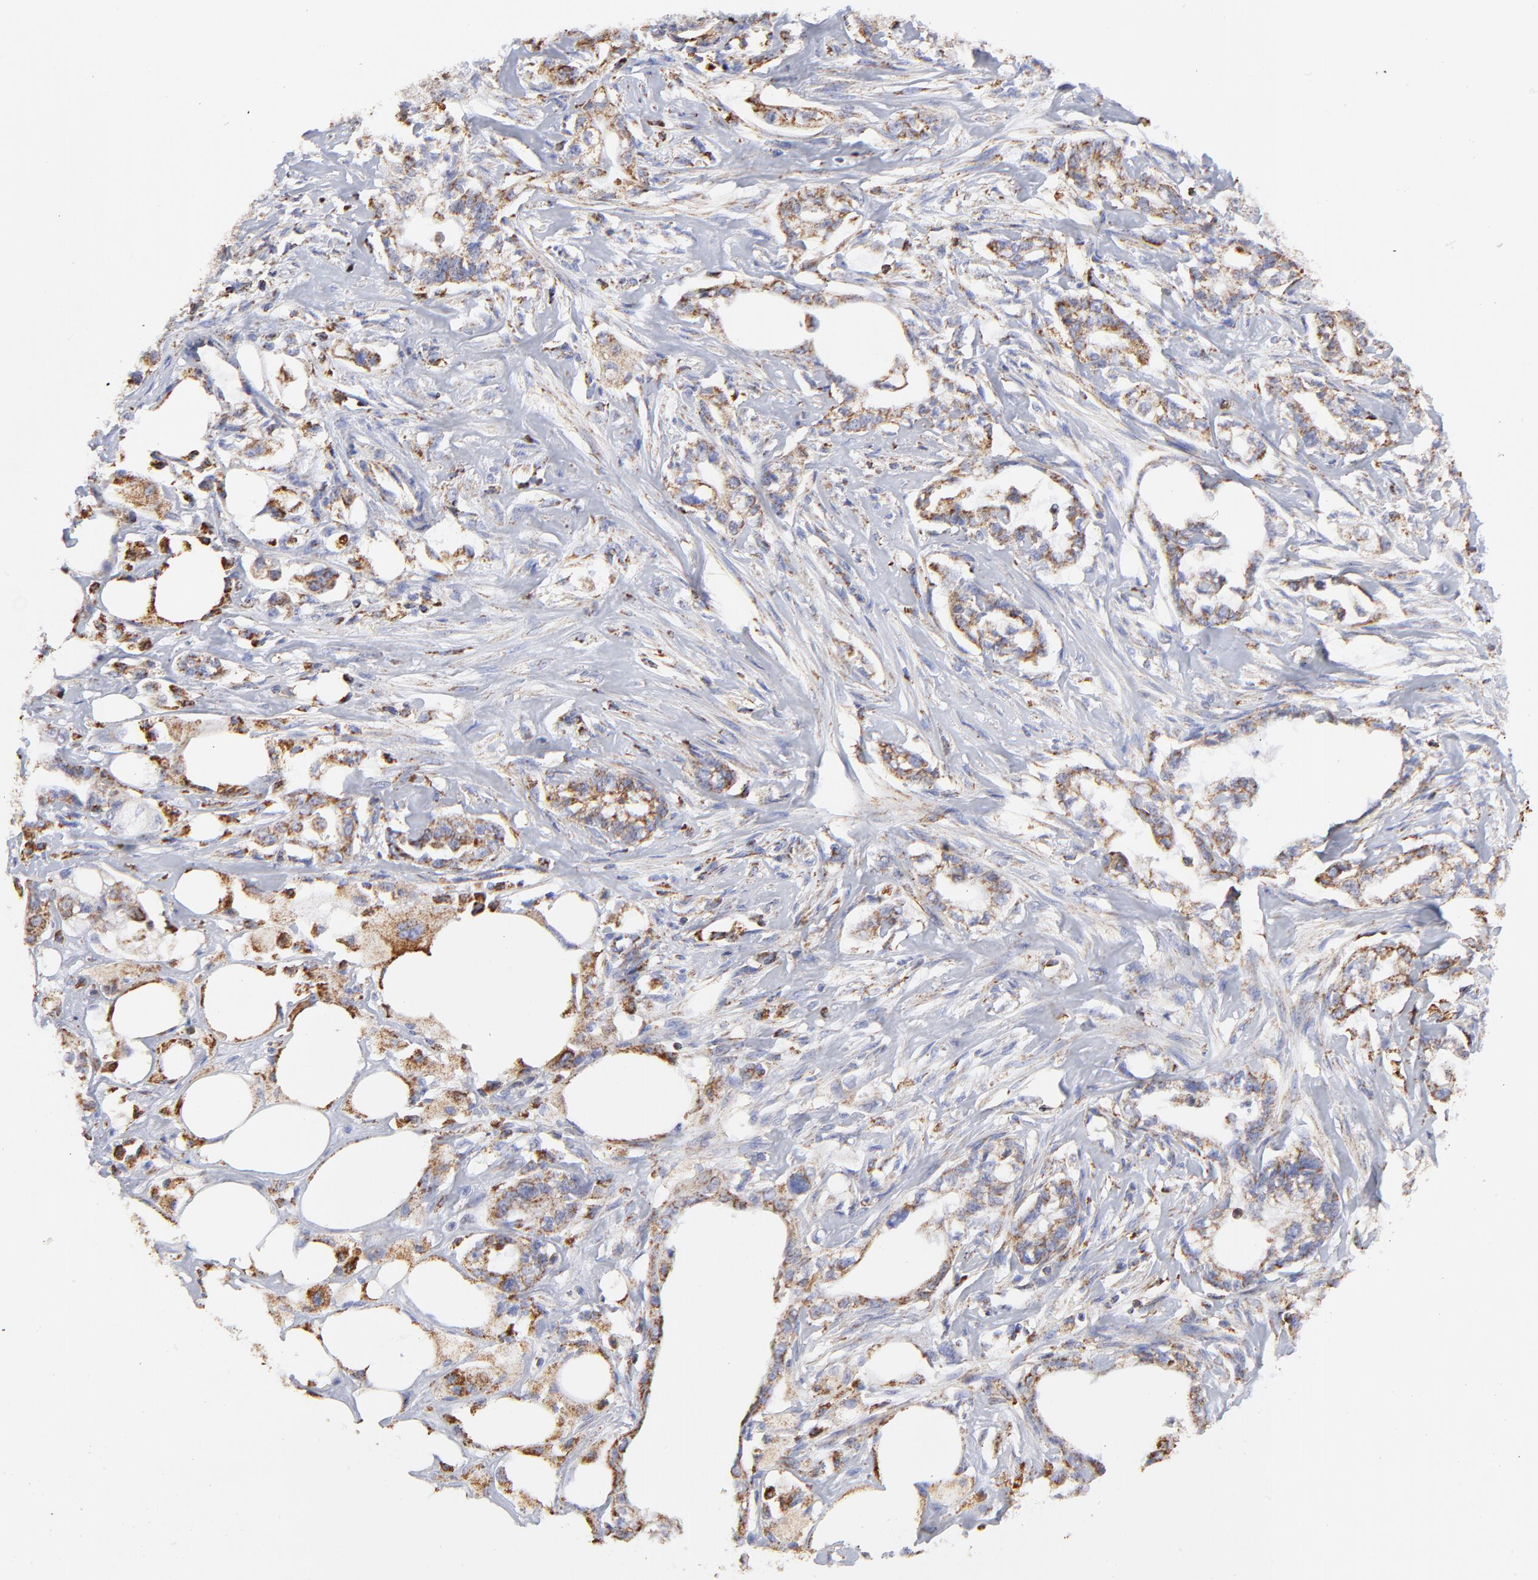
{"staining": {"intensity": "moderate", "quantity": ">75%", "location": "cytoplasmic/membranous"}, "tissue": "pancreatic cancer", "cell_type": "Tumor cells", "image_type": "cancer", "snomed": [{"axis": "morphology", "description": "Normal tissue, NOS"}, {"axis": "topography", "description": "Pancreas"}], "caption": "Human pancreatic cancer stained for a protein (brown) reveals moderate cytoplasmic/membranous positive positivity in approximately >75% of tumor cells.", "gene": "COX4I1", "patient": {"sex": "male", "age": 42}}